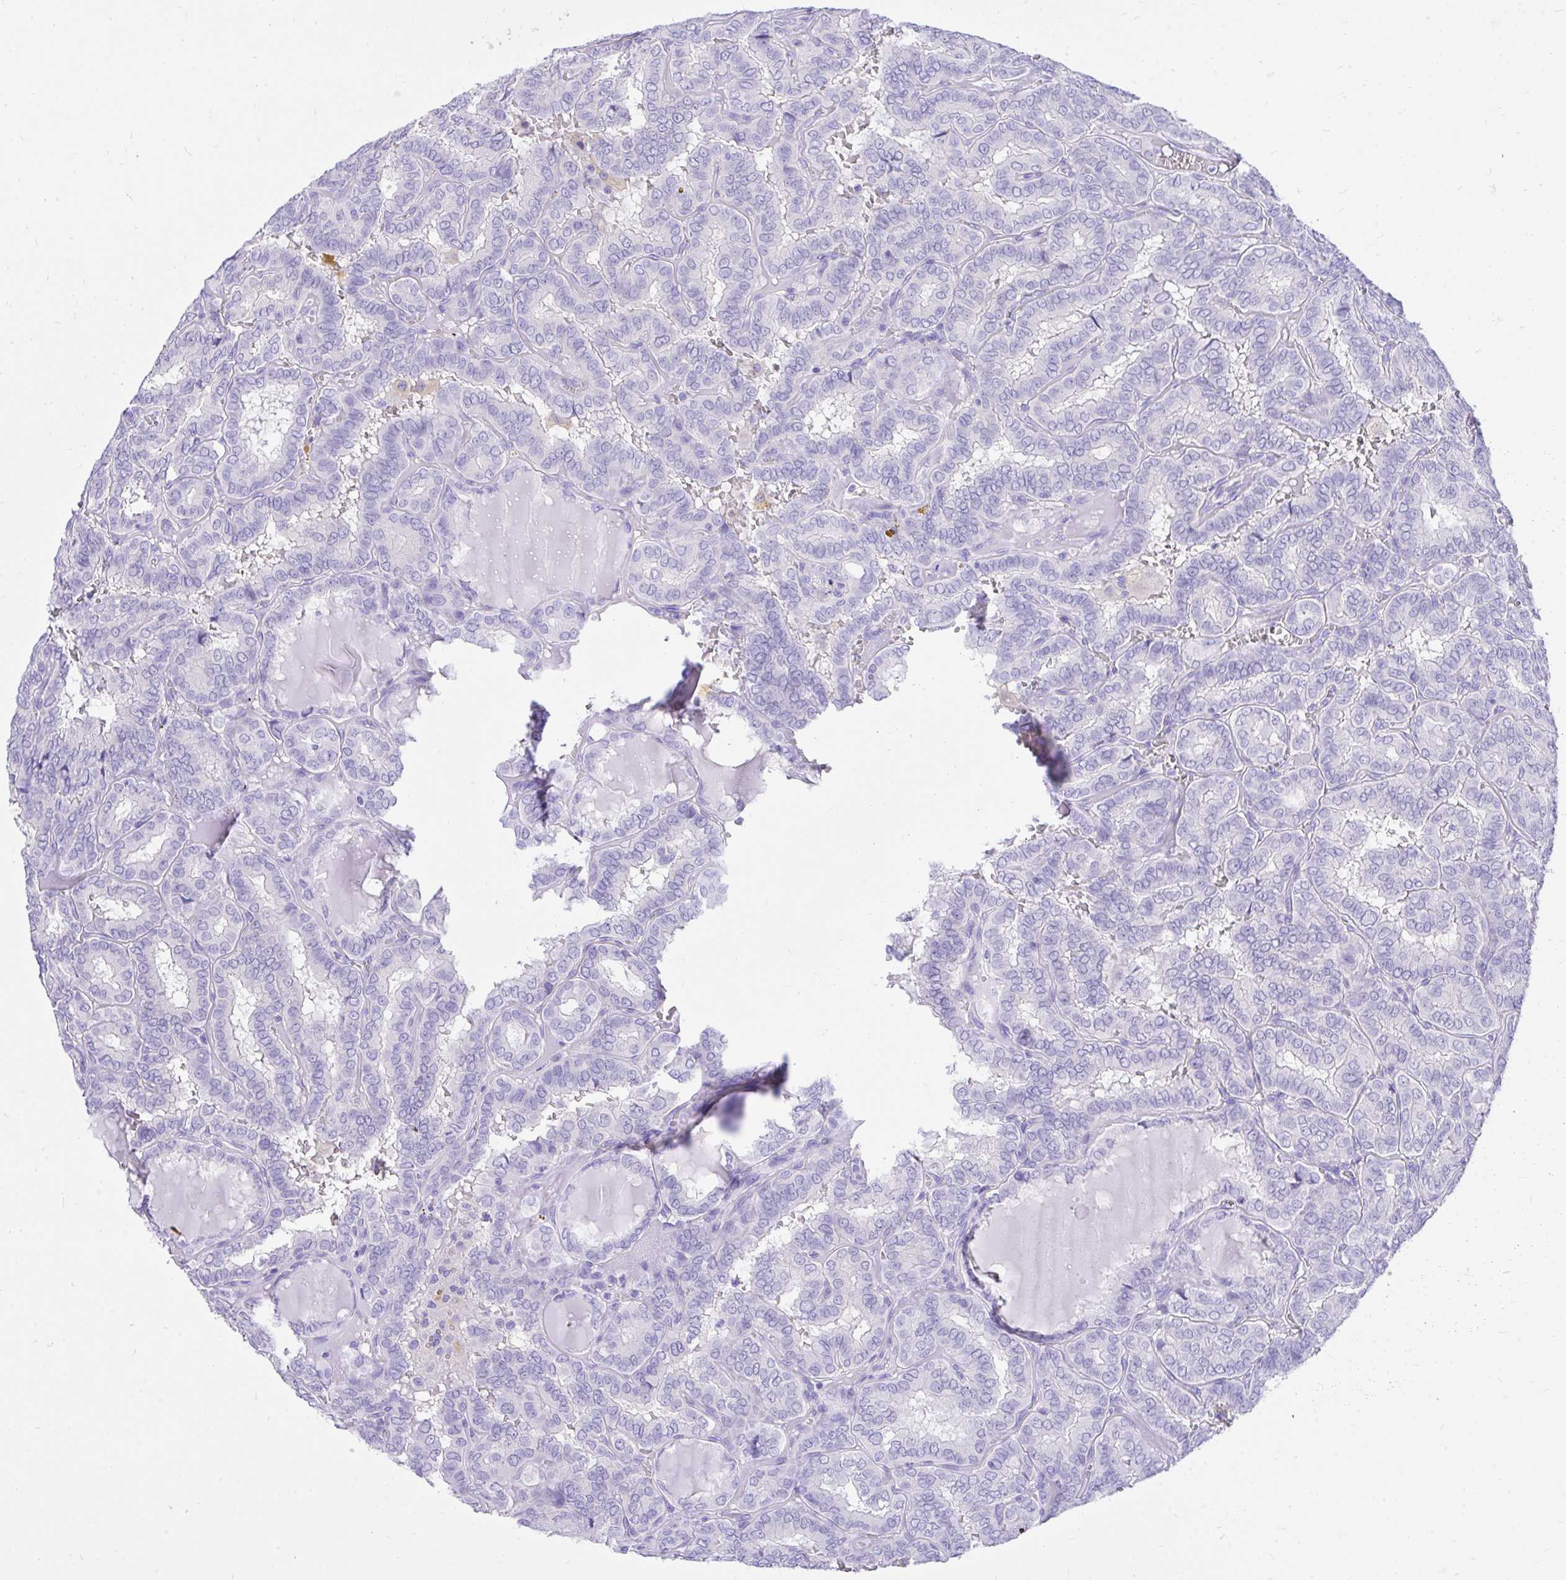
{"staining": {"intensity": "negative", "quantity": "none", "location": "none"}, "tissue": "thyroid cancer", "cell_type": "Tumor cells", "image_type": "cancer", "snomed": [{"axis": "morphology", "description": "Papillary adenocarcinoma, NOS"}, {"axis": "topography", "description": "Thyroid gland"}], "caption": "Immunohistochemical staining of human thyroid cancer reveals no significant staining in tumor cells.", "gene": "MON1A", "patient": {"sex": "female", "age": 46}}